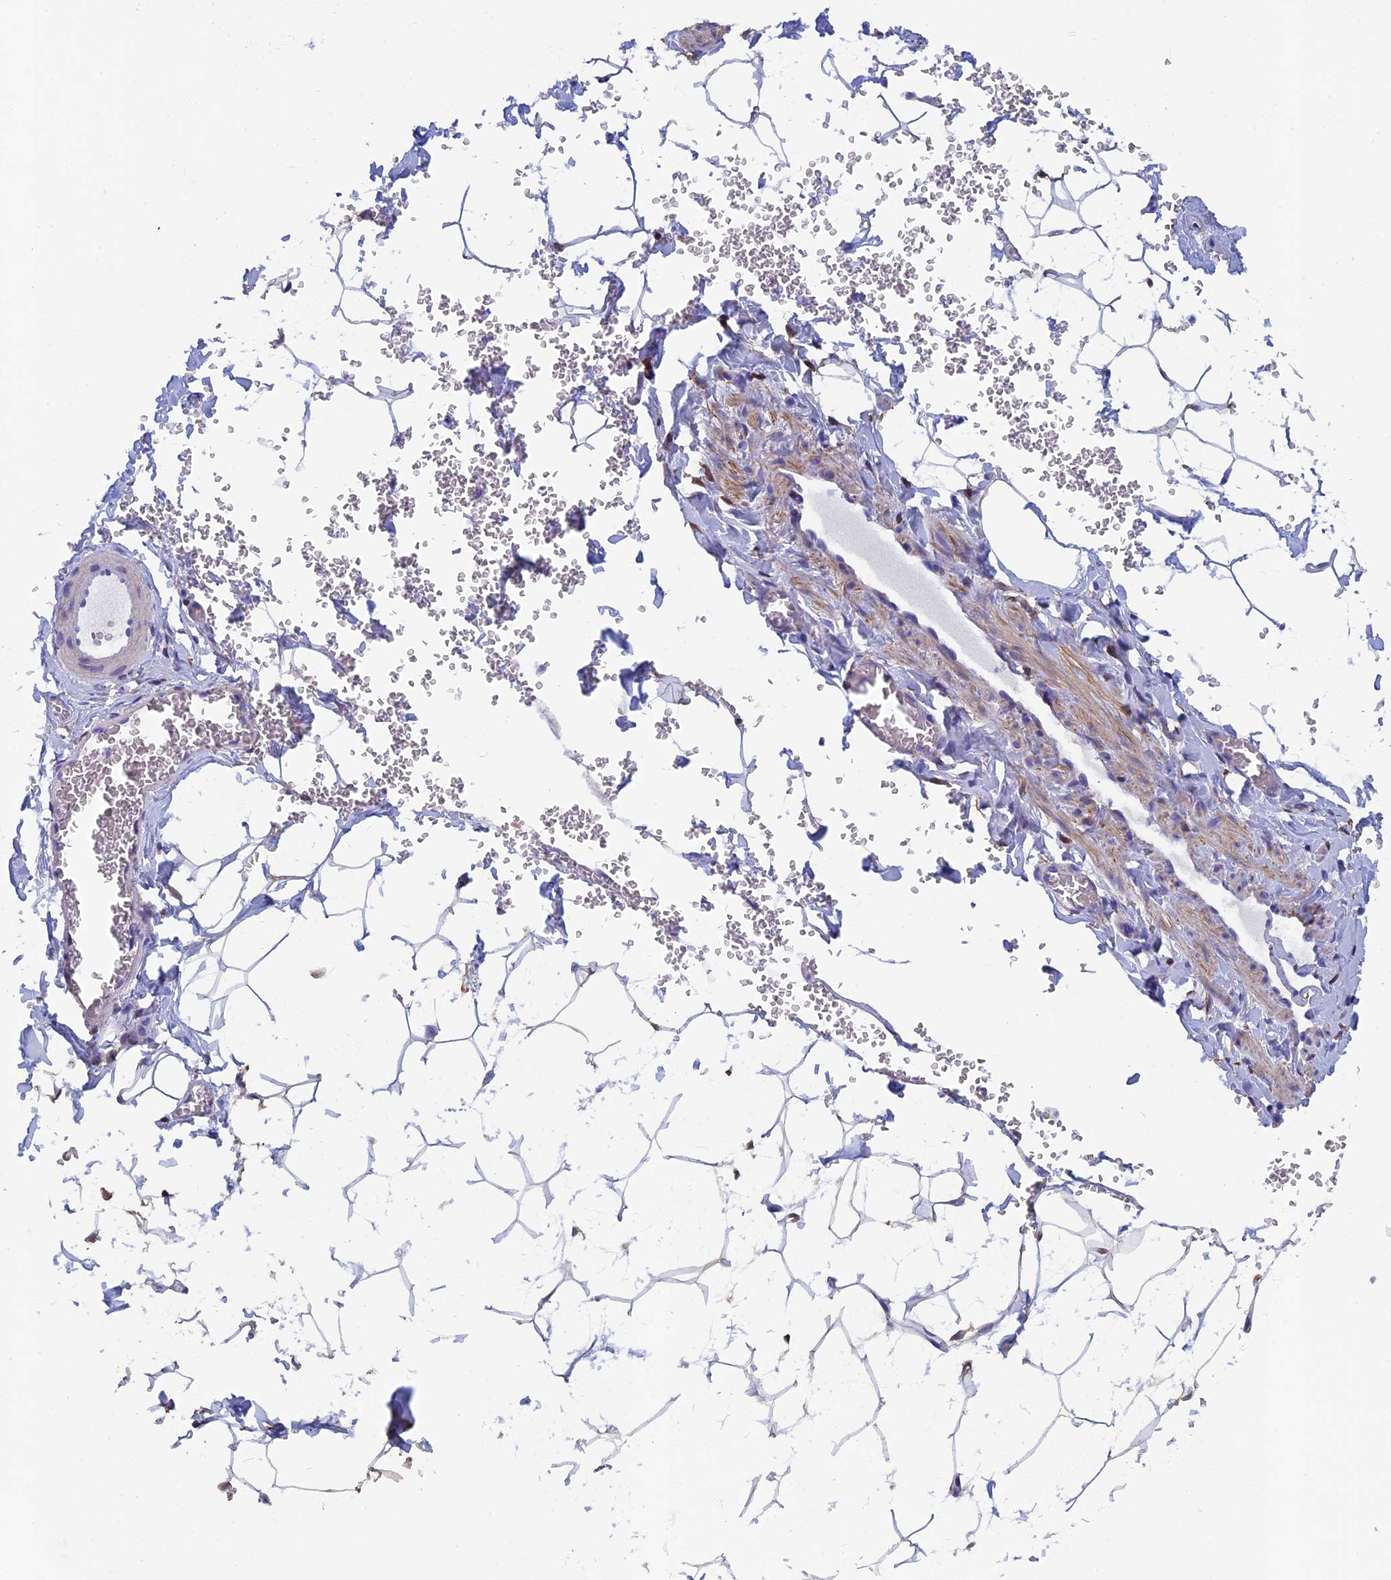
{"staining": {"intensity": "negative", "quantity": "none", "location": "none"}, "tissue": "adipose tissue", "cell_type": "Adipocytes", "image_type": "normal", "snomed": [{"axis": "morphology", "description": "Normal tissue, NOS"}, {"axis": "topography", "description": "Gallbladder"}, {"axis": "topography", "description": "Peripheral nerve tissue"}], "caption": "Immunohistochemistry (IHC) of normal human adipose tissue exhibits no staining in adipocytes. (Stains: DAB (3,3'-diaminobenzidine) IHC with hematoxylin counter stain, Microscopy: brightfield microscopy at high magnification).", "gene": "ADH7", "patient": {"sex": "male", "age": 38}}